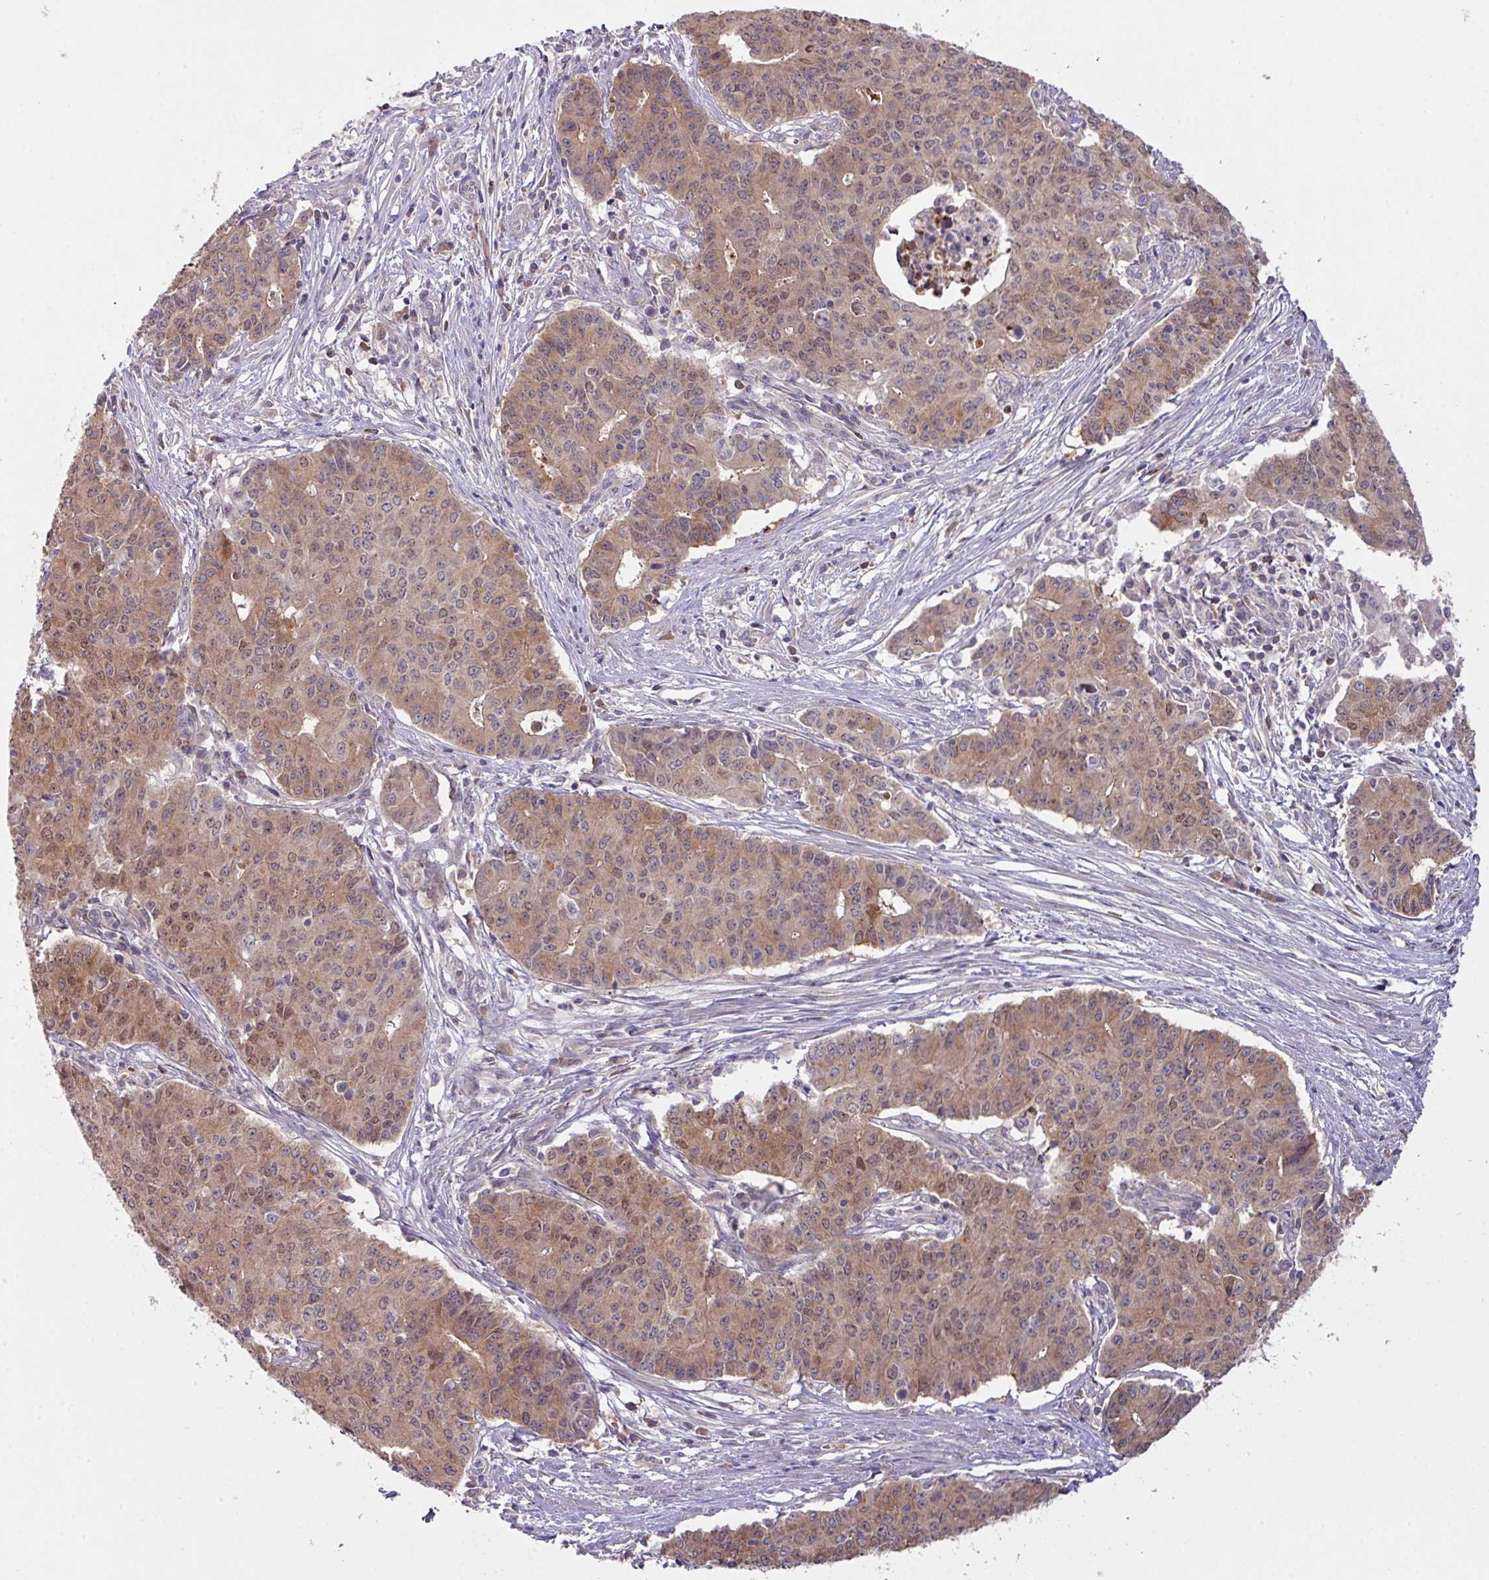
{"staining": {"intensity": "moderate", "quantity": ">75%", "location": "cytoplasmic/membranous"}, "tissue": "endometrial cancer", "cell_type": "Tumor cells", "image_type": "cancer", "snomed": [{"axis": "morphology", "description": "Adenocarcinoma, NOS"}, {"axis": "topography", "description": "Endometrium"}], "caption": "A high-resolution micrograph shows immunohistochemistry (IHC) staining of endometrial cancer (adenocarcinoma), which demonstrates moderate cytoplasmic/membranous staining in about >75% of tumor cells.", "gene": "SLAMF6", "patient": {"sex": "female", "age": 59}}